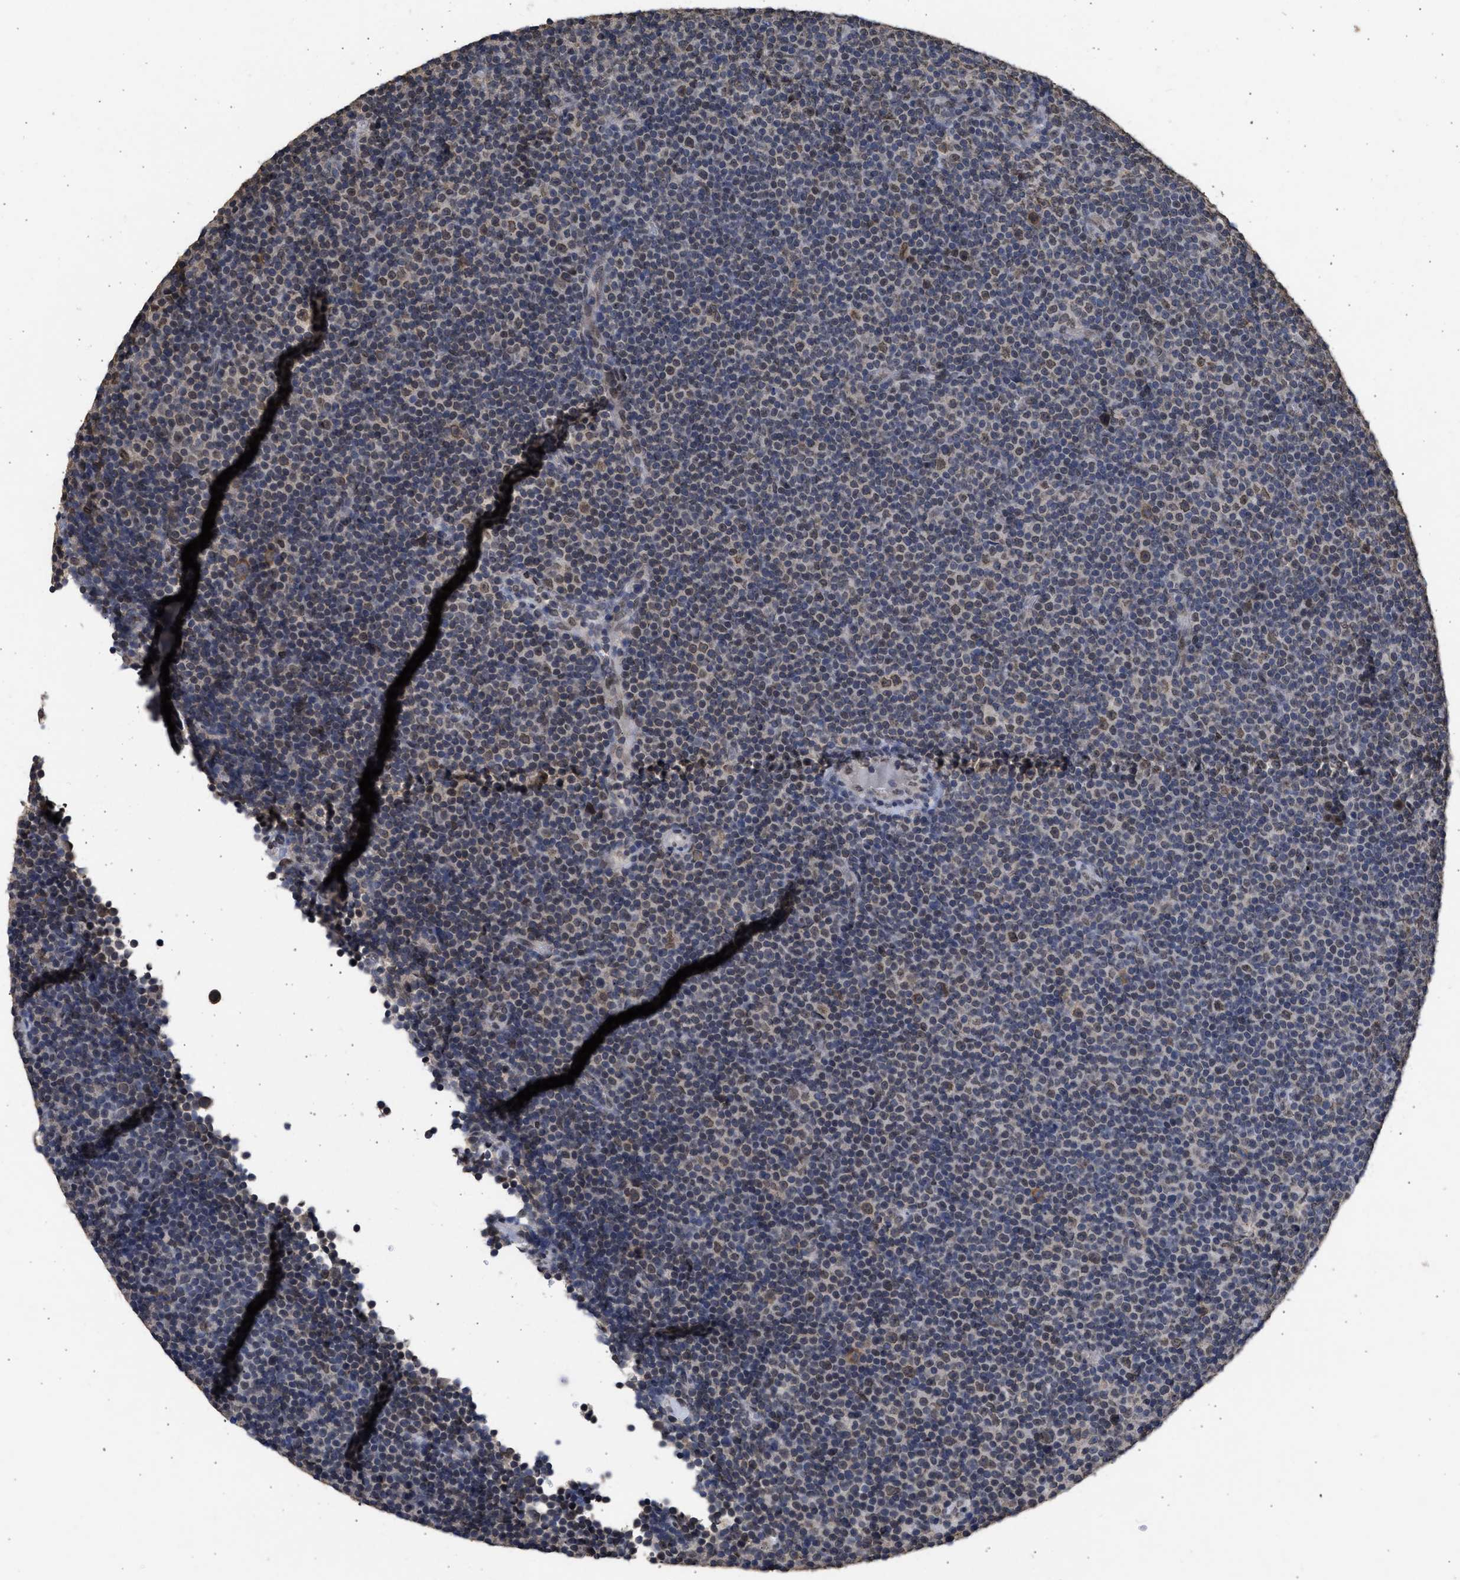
{"staining": {"intensity": "negative", "quantity": "none", "location": "none"}, "tissue": "lymphoma", "cell_type": "Tumor cells", "image_type": "cancer", "snomed": [{"axis": "morphology", "description": "Malignant lymphoma, non-Hodgkin's type, Low grade"}, {"axis": "topography", "description": "Lymph node"}], "caption": "There is no significant expression in tumor cells of malignant lymphoma, non-Hodgkin's type (low-grade).", "gene": "NUP35", "patient": {"sex": "female", "age": 67}}